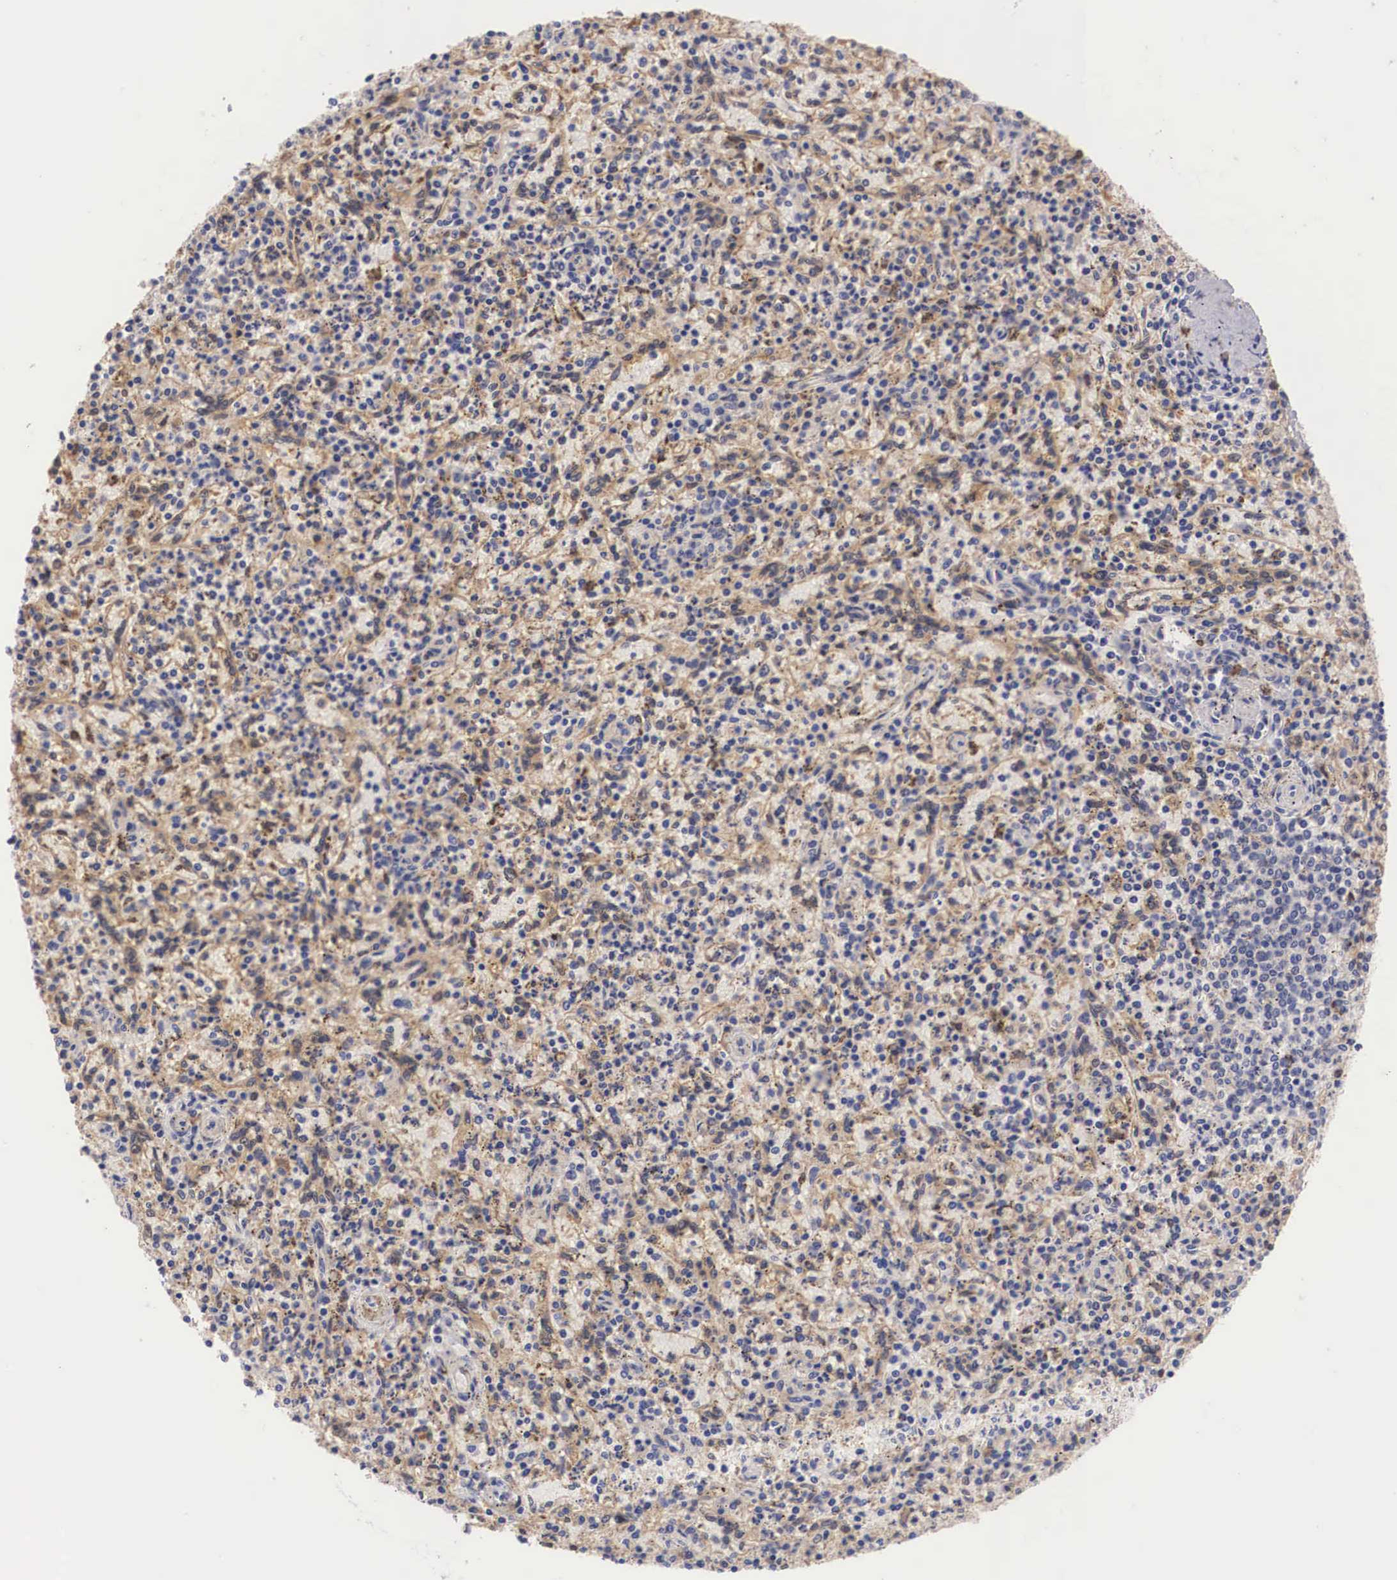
{"staining": {"intensity": "moderate", "quantity": "<25%", "location": "cytoplasmic/membranous,nuclear"}, "tissue": "spleen", "cell_type": "Cells in red pulp", "image_type": "normal", "snomed": [{"axis": "morphology", "description": "Normal tissue, NOS"}, {"axis": "topography", "description": "Spleen"}], "caption": "Brown immunohistochemical staining in benign spleen demonstrates moderate cytoplasmic/membranous,nuclear staining in about <25% of cells in red pulp. The staining was performed using DAB (3,3'-diaminobenzidine) to visualize the protein expression in brown, while the nuclei were stained in blue with hematoxylin (Magnification: 20x).", "gene": "RENBP", "patient": {"sex": "male", "age": 72}}